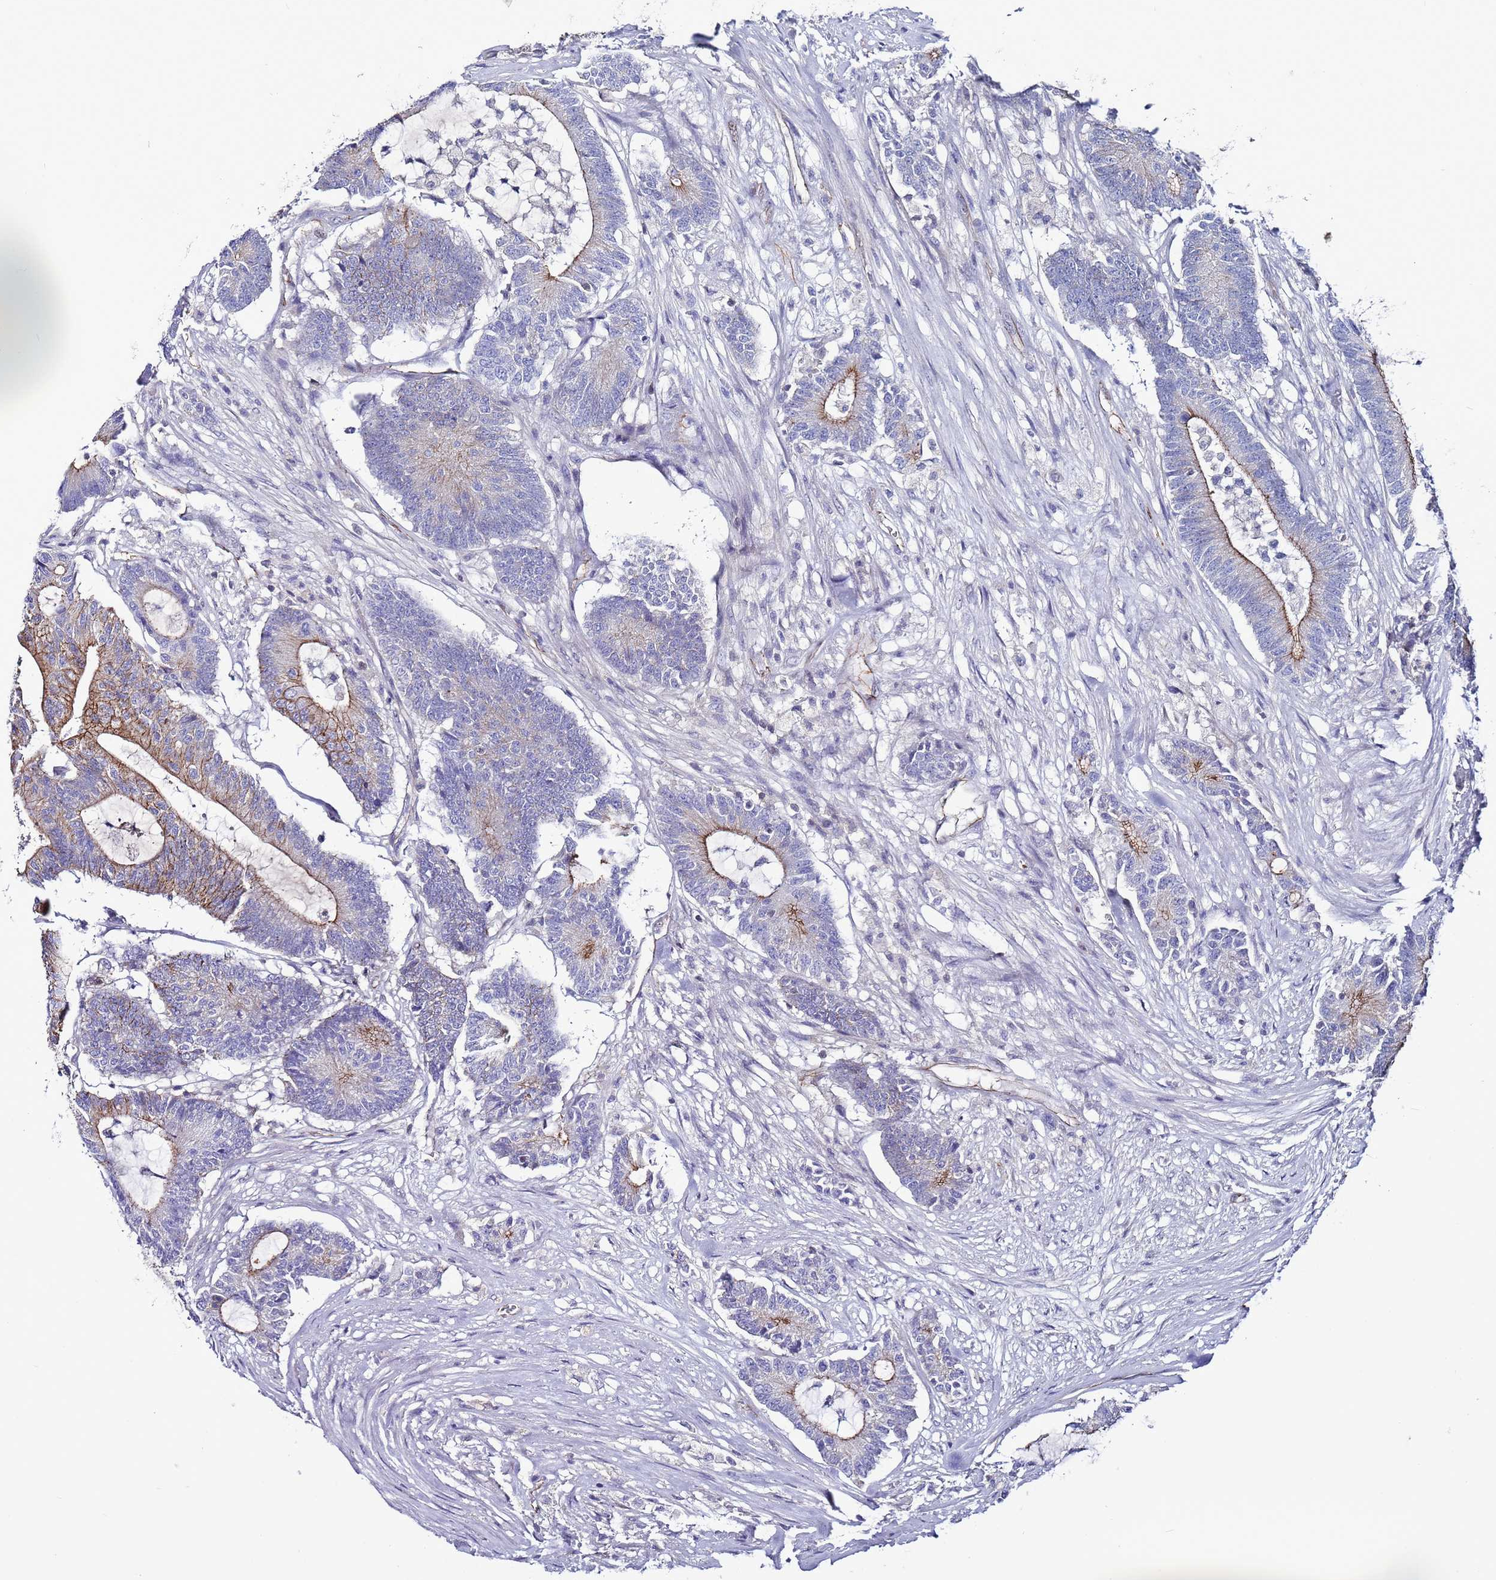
{"staining": {"intensity": "moderate", "quantity": "<25%", "location": "cytoplasmic/membranous"}, "tissue": "colorectal cancer", "cell_type": "Tumor cells", "image_type": "cancer", "snomed": [{"axis": "morphology", "description": "Adenocarcinoma, NOS"}, {"axis": "topography", "description": "Colon"}], "caption": "Colorectal adenocarcinoma stained with immunohistochemistry (IHC) exhibits moderate cytoplasmic/membranous expression in approximately <25% of tumor cells. The protein is shown in brown color, while the nuclei are stained blue.", "gene": "TENM3", "patient": {"sex": "female", "age": 84}}